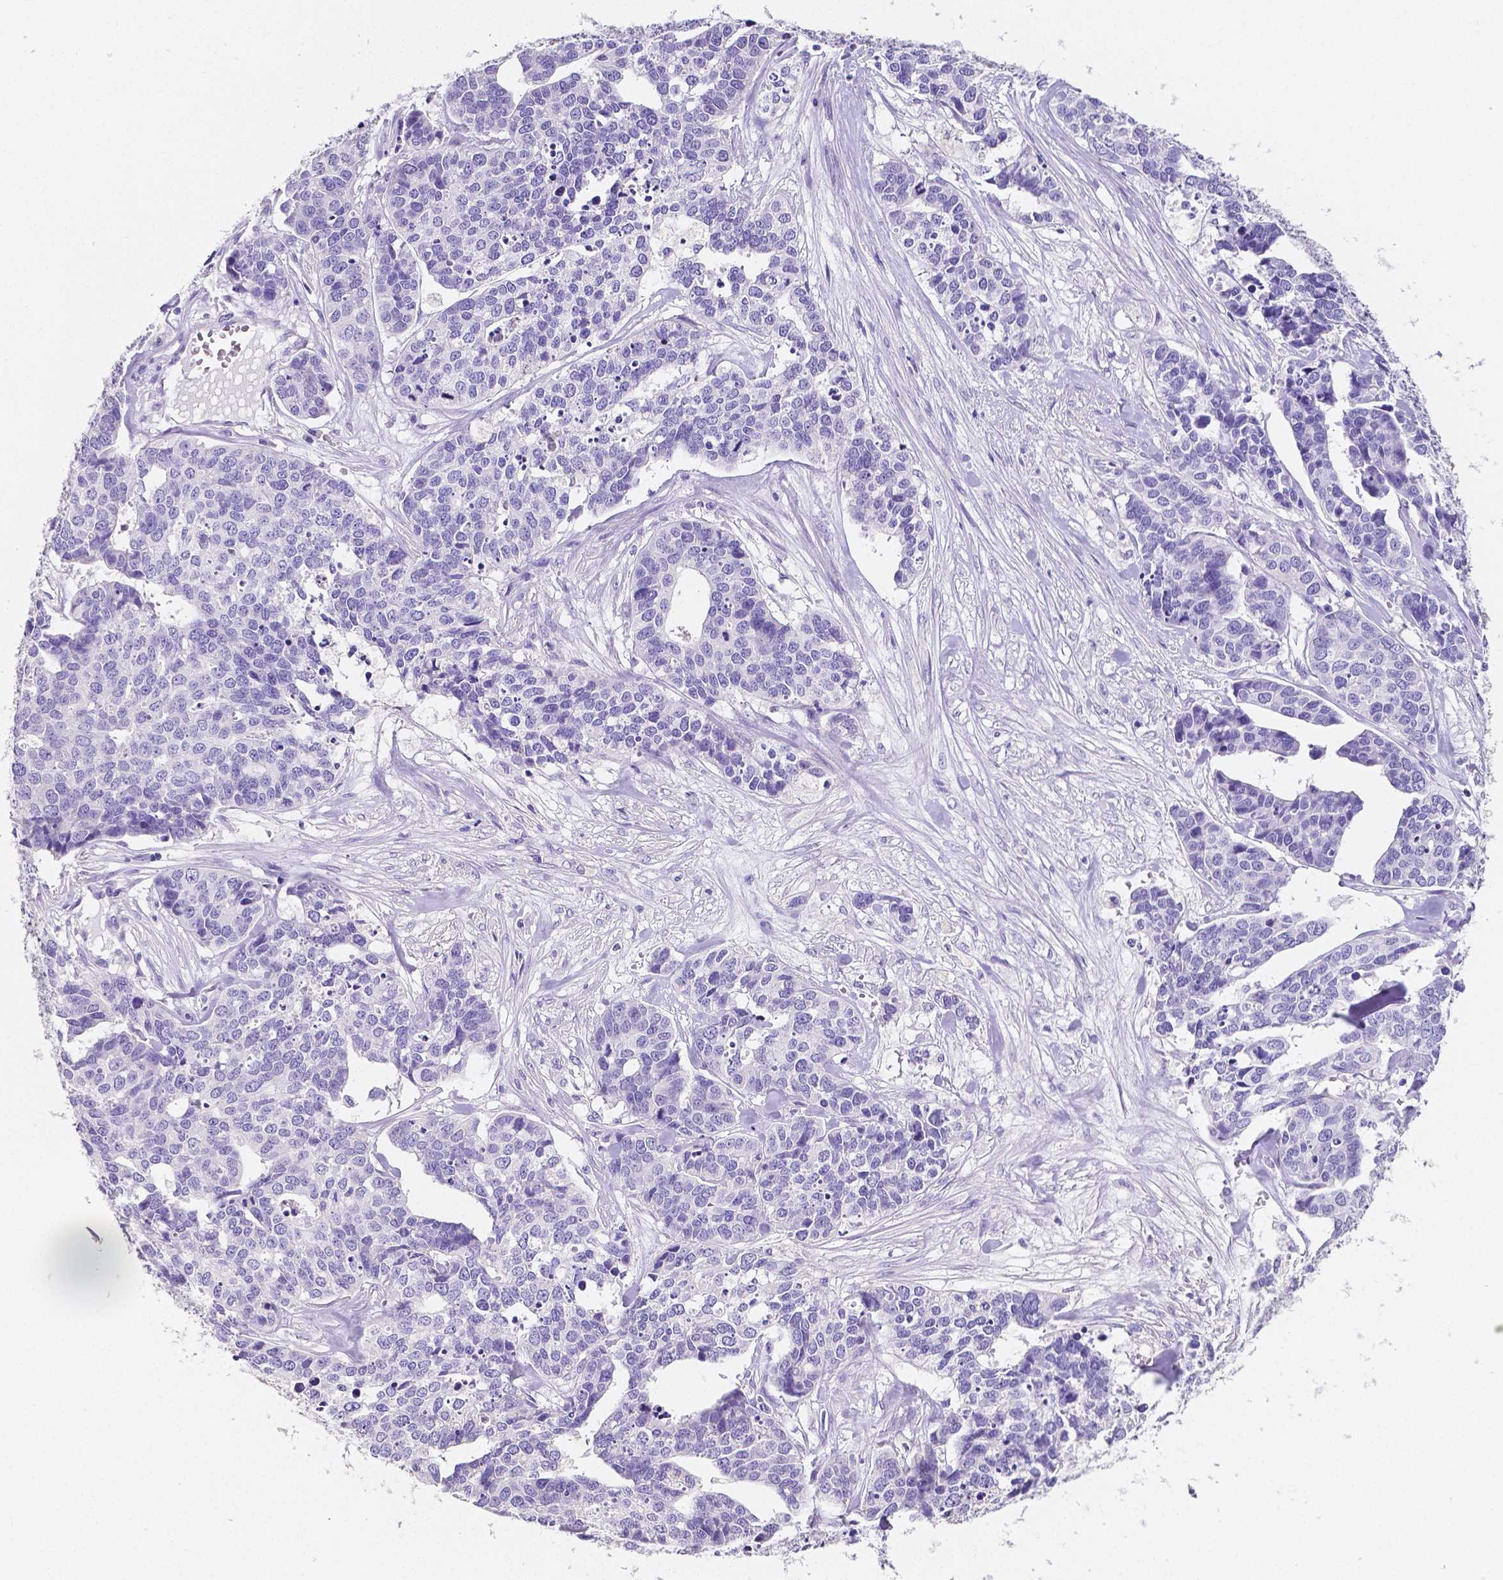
{"staining": {"intensity": "negative", "quantity": "none", "location": "none"}, "tissue": "ovarian cancer", "cell_type": "Tumor cells", "image_type": "cancer", "snomed": [{"axis": "morphology", "description": "Carcinoma, endometroid"}, {"axis": "topography", "description": "Ovary"}], "caption": "Histopathology image shows no protein positivity in tumor cells of ovarian endometroid carcinoma tissue.", "gene": "SATB2", "patient": {"sex": "female", "age": 65}}